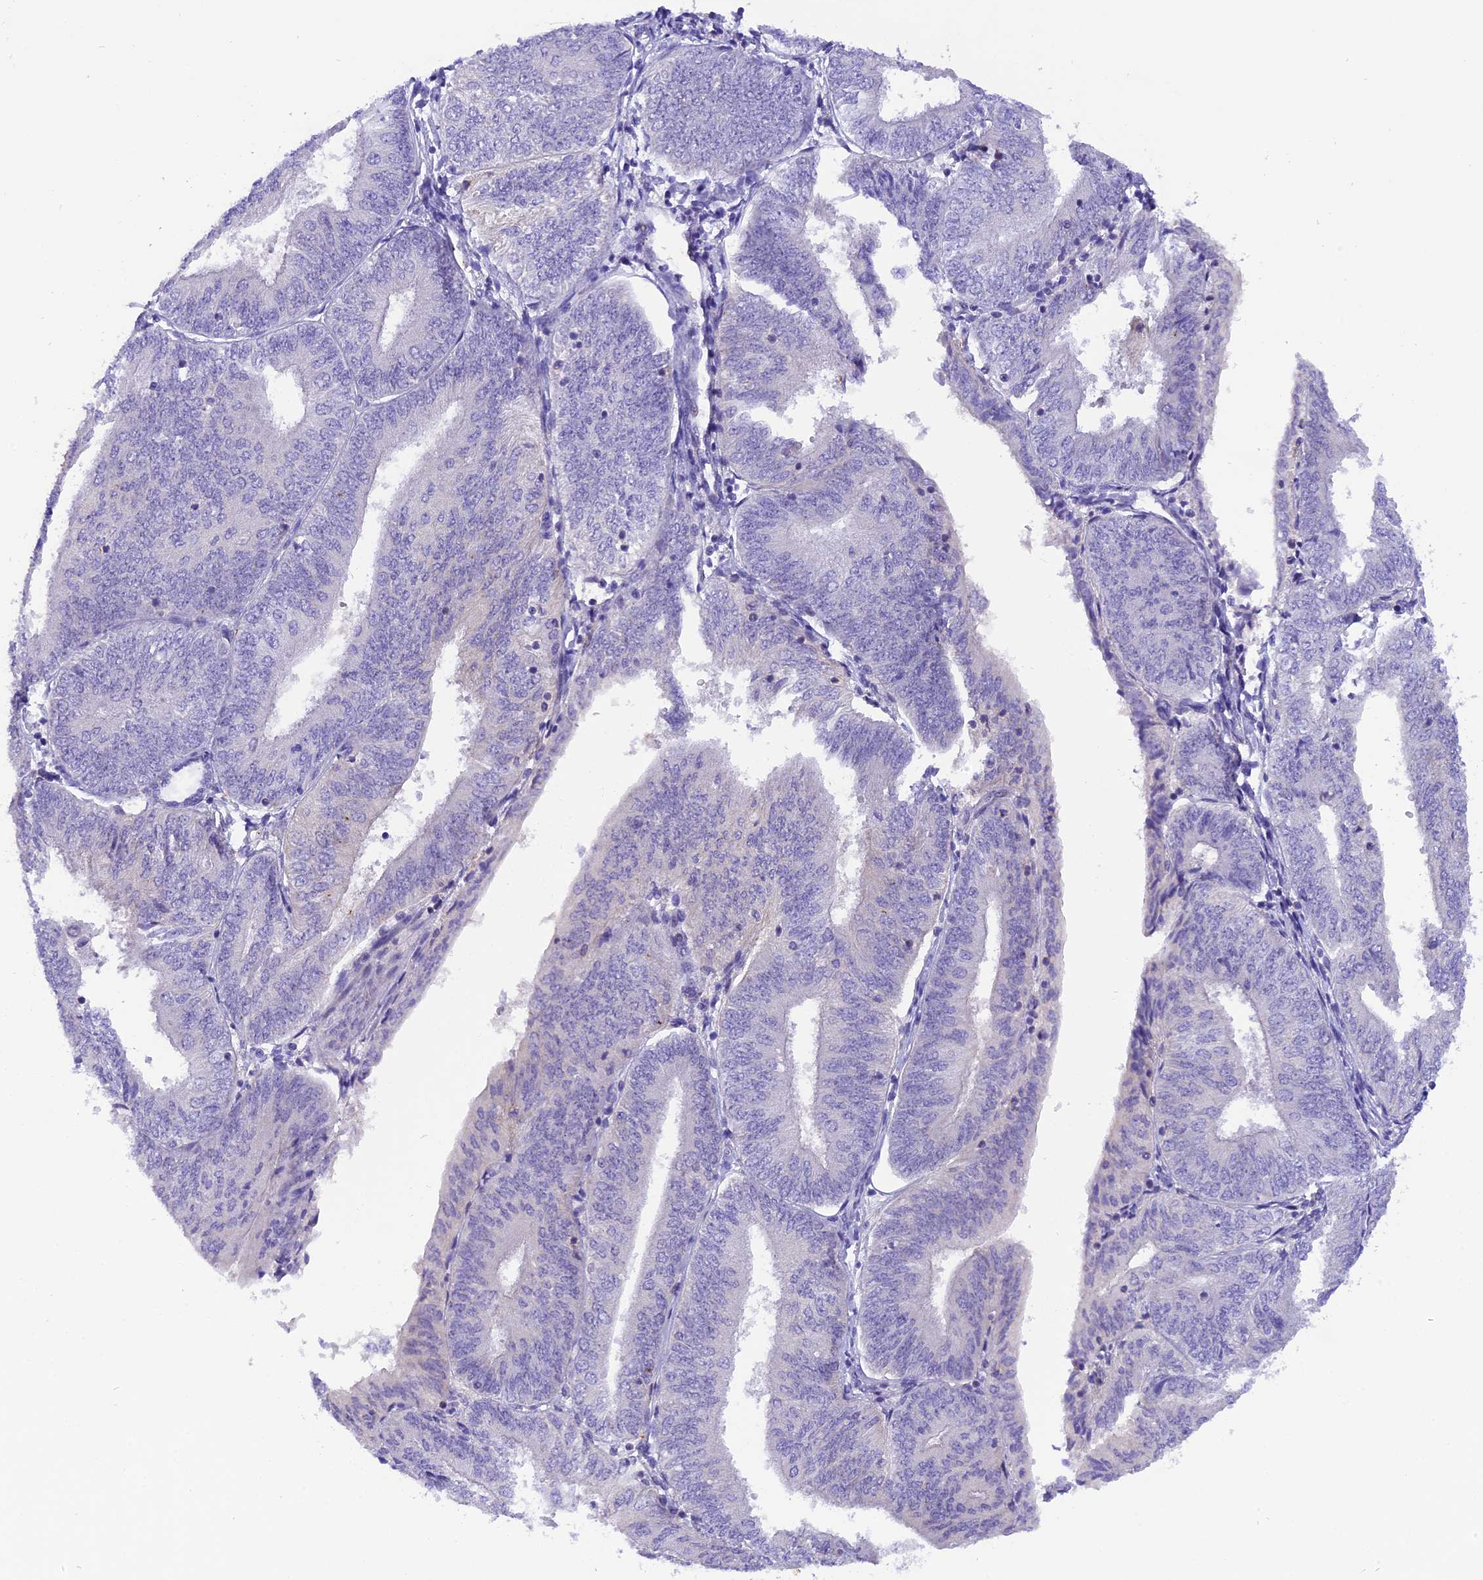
{"staining": {"intensity": "negative", "quantity": "none", "location": "none"}, "tissue": "endometrial cancer", "cell_type": "Tumor cells", "image_type": "cancer", "snomed": [{"axis": "morphology", "description": "Adenocarcinoma, NOS"}, {"axis": "topography", "description": "Endometrium"}], "caption": "Endometrial cancer (adenocarcinoma) was stained to show a protein in brown. There is no significant expression in tumor cells. Brightfield microscopy of IHC stained with DAB (3,3'-diaminobenzidine) (brown) and hematoxylin (blue), captured at high magnification.", "gene": "COL6A5", "patient": {"sex": "female", "age": 58}}